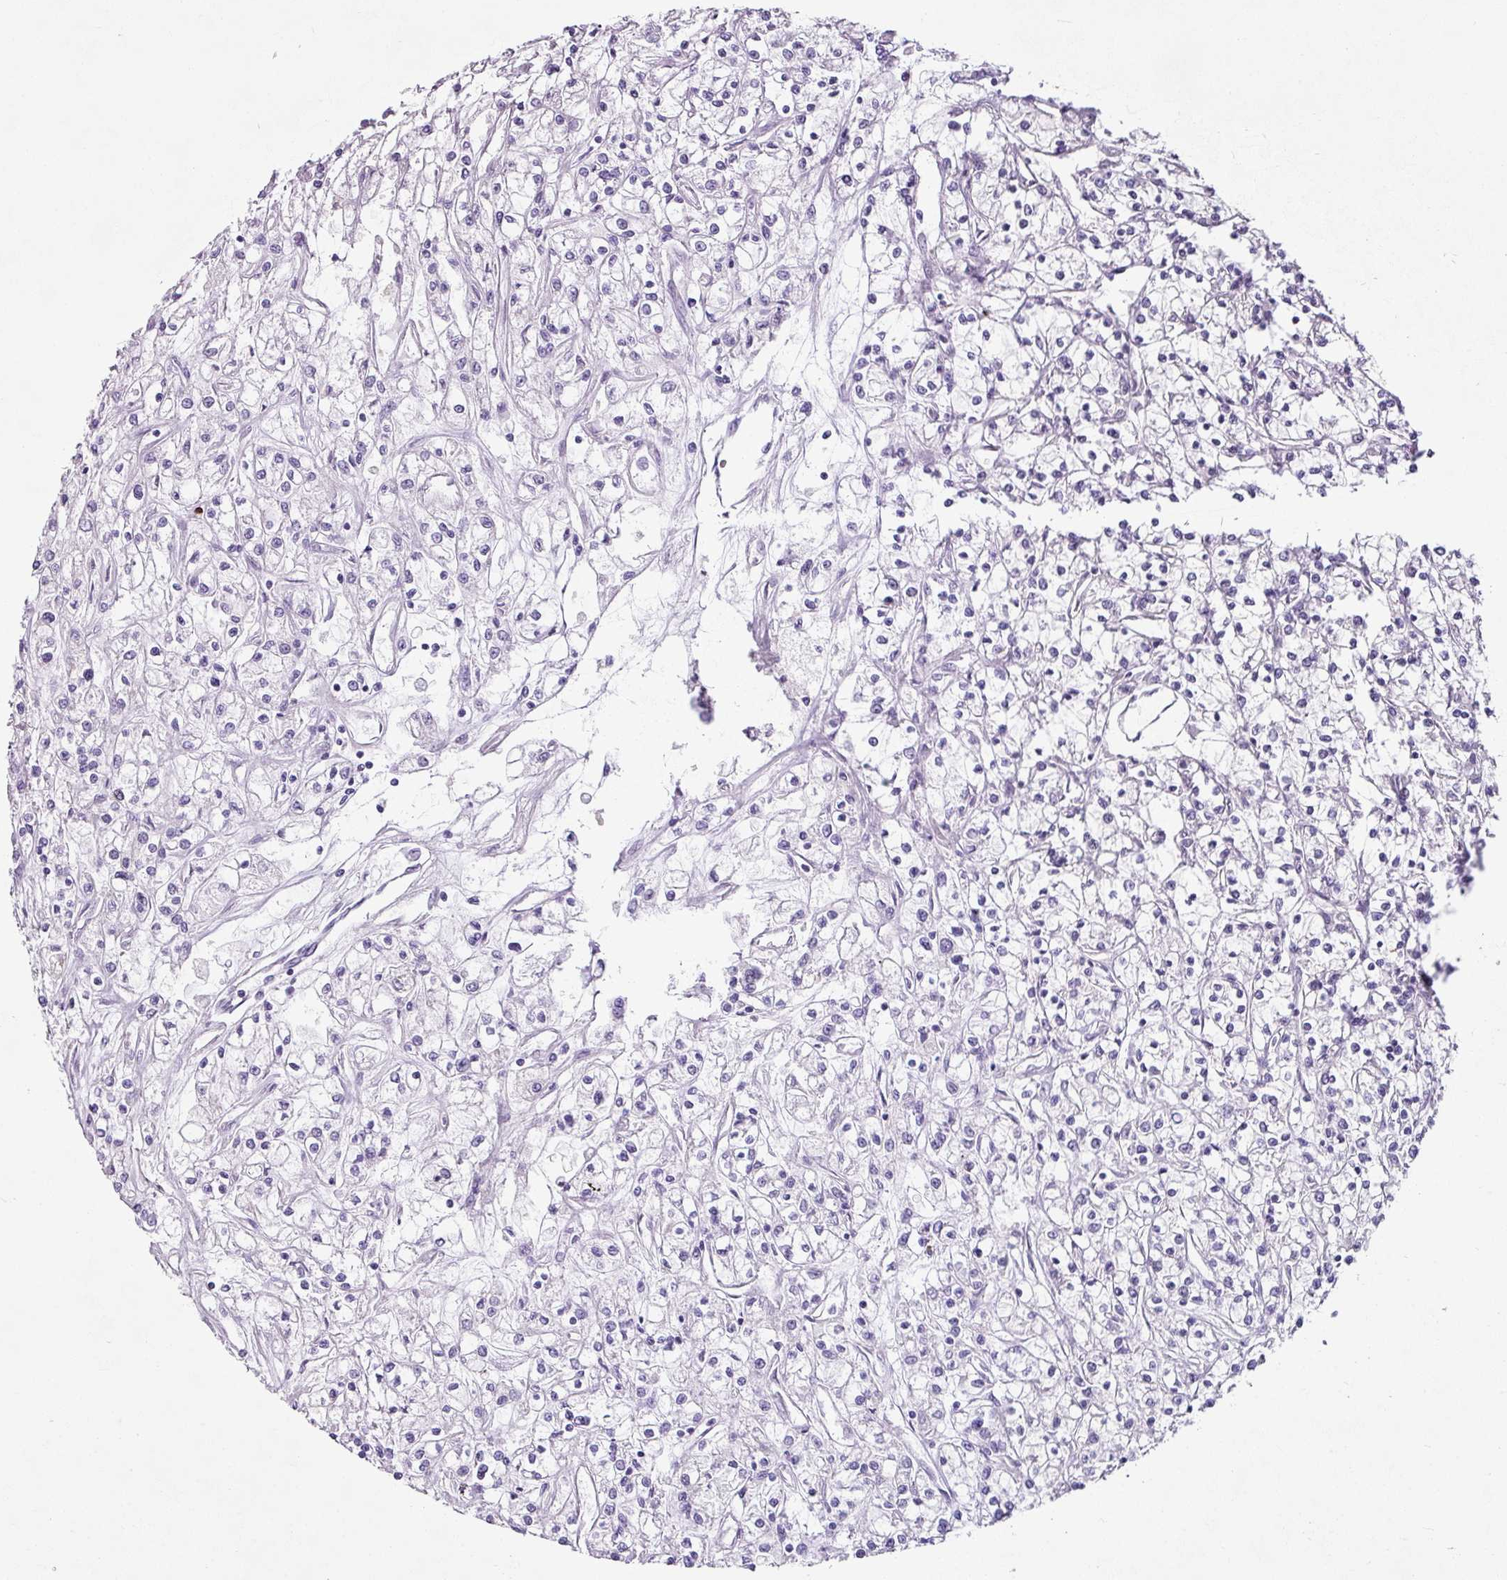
{"staining": {"intensity": "negative", "quantity": "none", "location": "none"}, "tissue": "renal cancer", "cell_type": "Tumor cells", "image_type": "cancer", "snomed": [{"axis": "morphology", "description": "Adenocarcinoma, NOS"}, {"axis": "topography", "description": "Kidney"}], "caption": "DAB (3,3'-diaminobenzidine) immunohistochemical staining of human renal cancer exhibits no significant expression in tumor cells.", "gene": "TRA2A", "patient": {"sex": "female", "age": 59}}